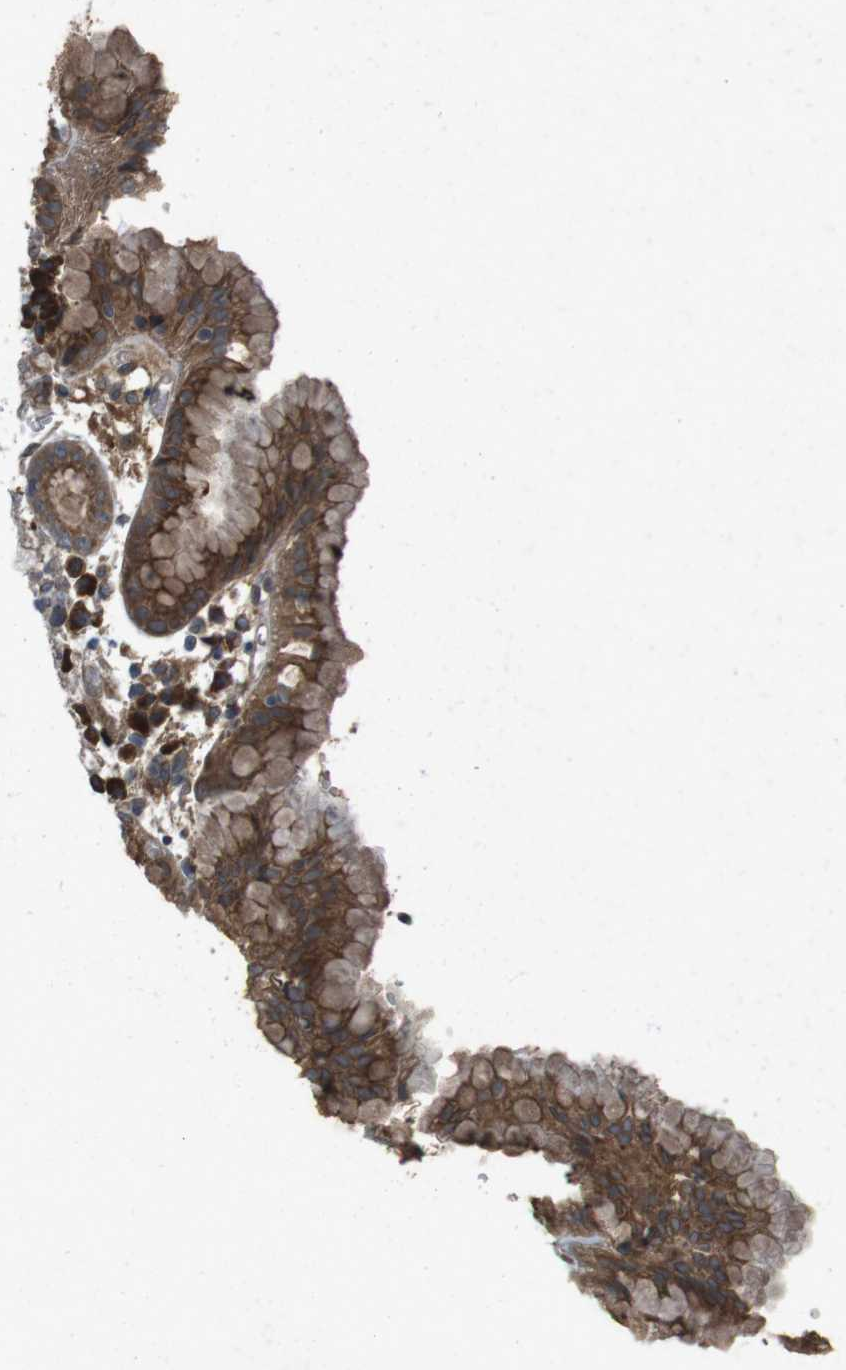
{"staining": {"intensity": "strong", "quantity": ">75%", "location": "cytoplasmic/membranous"}, "tissue": "stomach", "cell_type": "Glandular cells", "image_type": "normal", "snomed": [{"axis": "morphology", "description": "Normal tissue, NOS"}, {"axis": "topography", "description": "Stomach"}, {"axis": "topography", "description": "Stomach, lower"}], "caption": "Stomach was stained to show a protein in brown. There is high levels of strong cytoplasmic/membranous staining in approximately >75% of glandular cells. (DAB = brown stain, brightfield microscopy at high magnification).", "gene": "FLCN", "patient": {"sex": "female", "age": 75}}